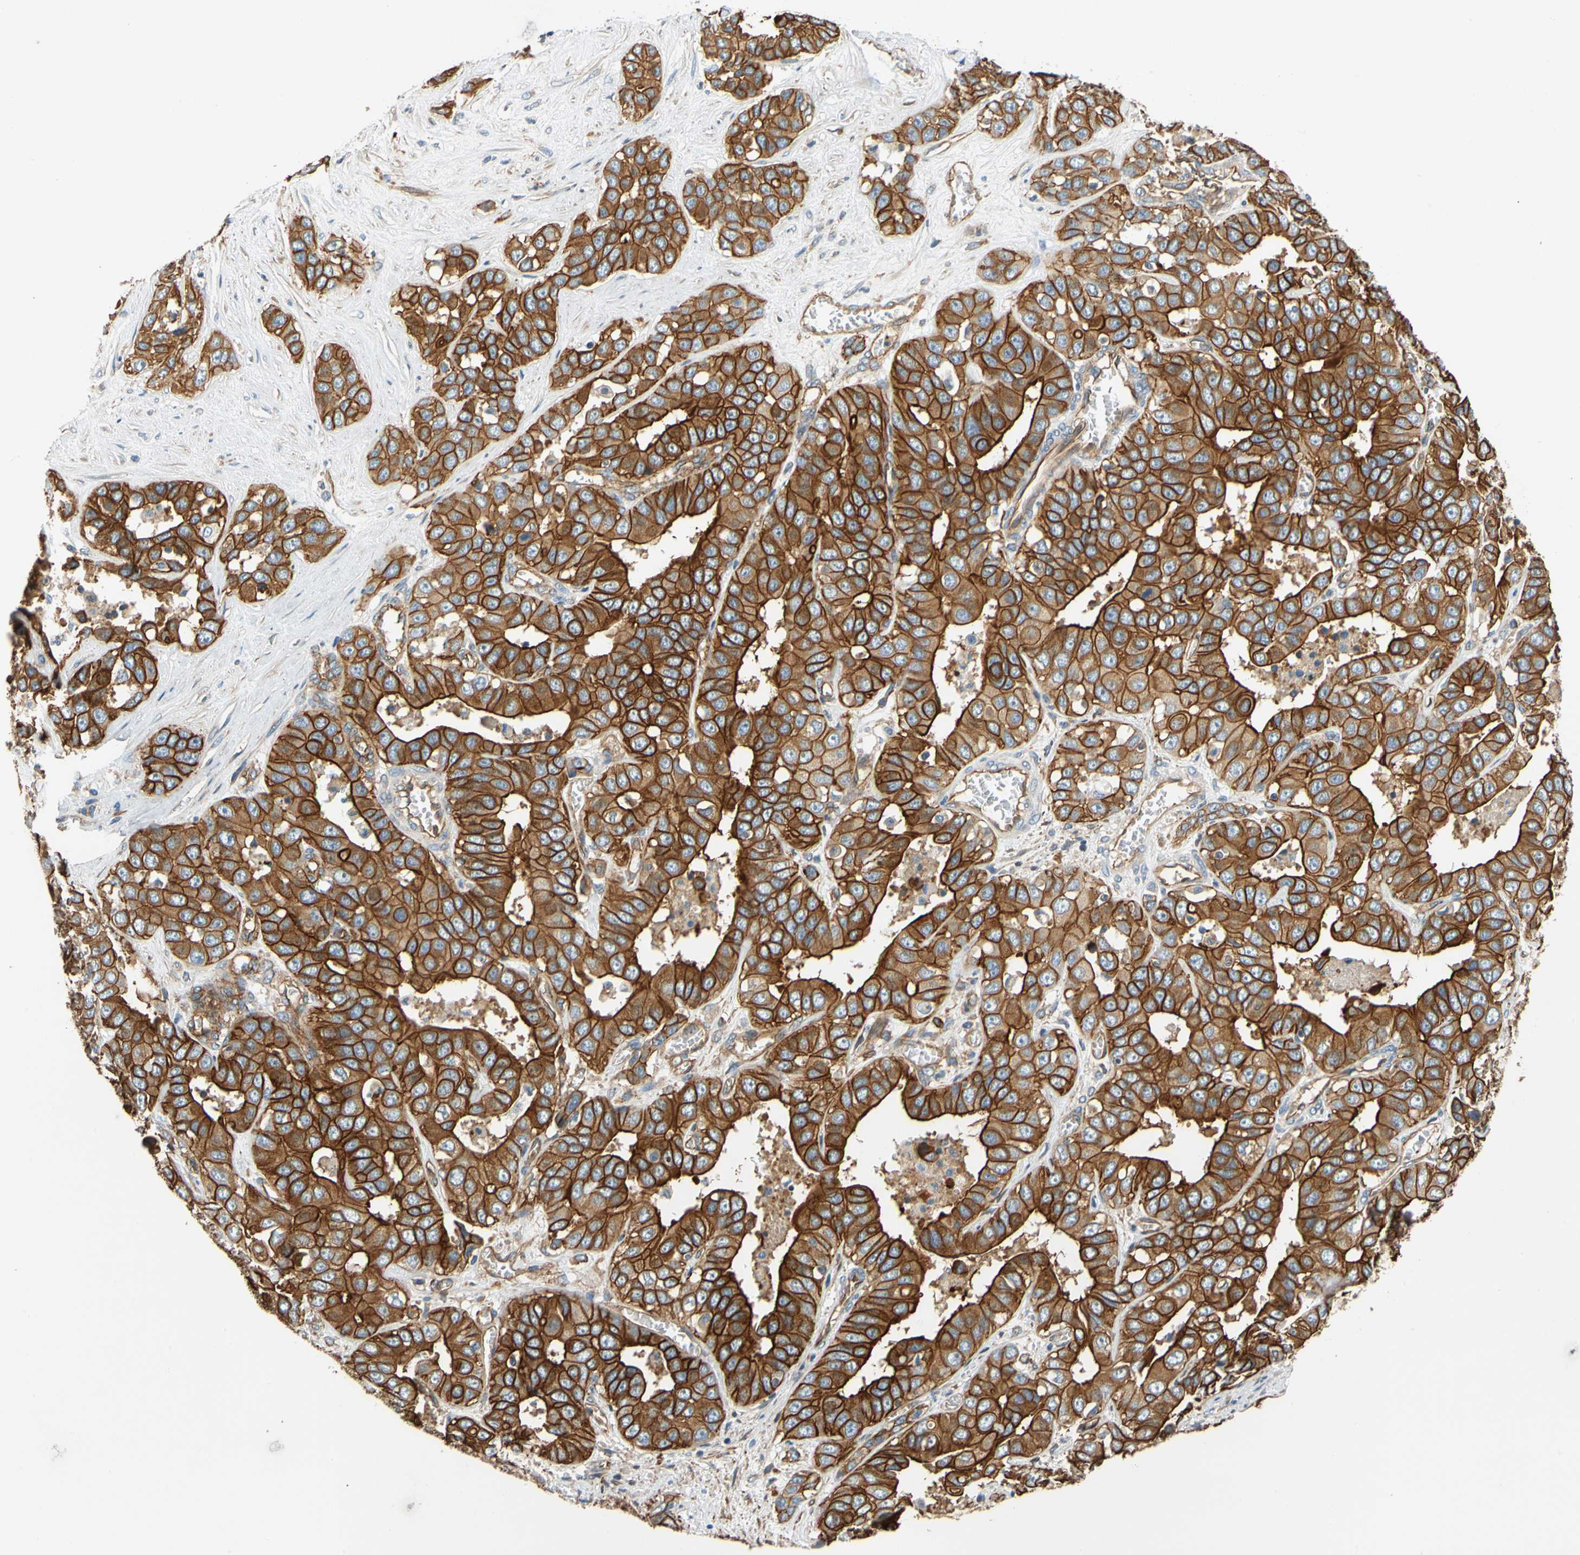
{"staining": {"intensity": "strong", "quantity": ">75%", "location": "cytoplasmic/membranous"}, "tissue": "liver cancer", "cell_type": "Tumor cells", "image_type": "cancer", "snomed": [{"axis": "morphology", "description": "Cholangiocarcinoma"}, {"axis": "topography", "description": "Liver"}], "caption": "This is an image of immunohistochemistry (IHC) staining of liver cancer, which shows strong expression in the cytoplasmic/membranous of tumor cells.", "gene": "SPTAN1", "patient": {"sex": "female", "age": 52}}